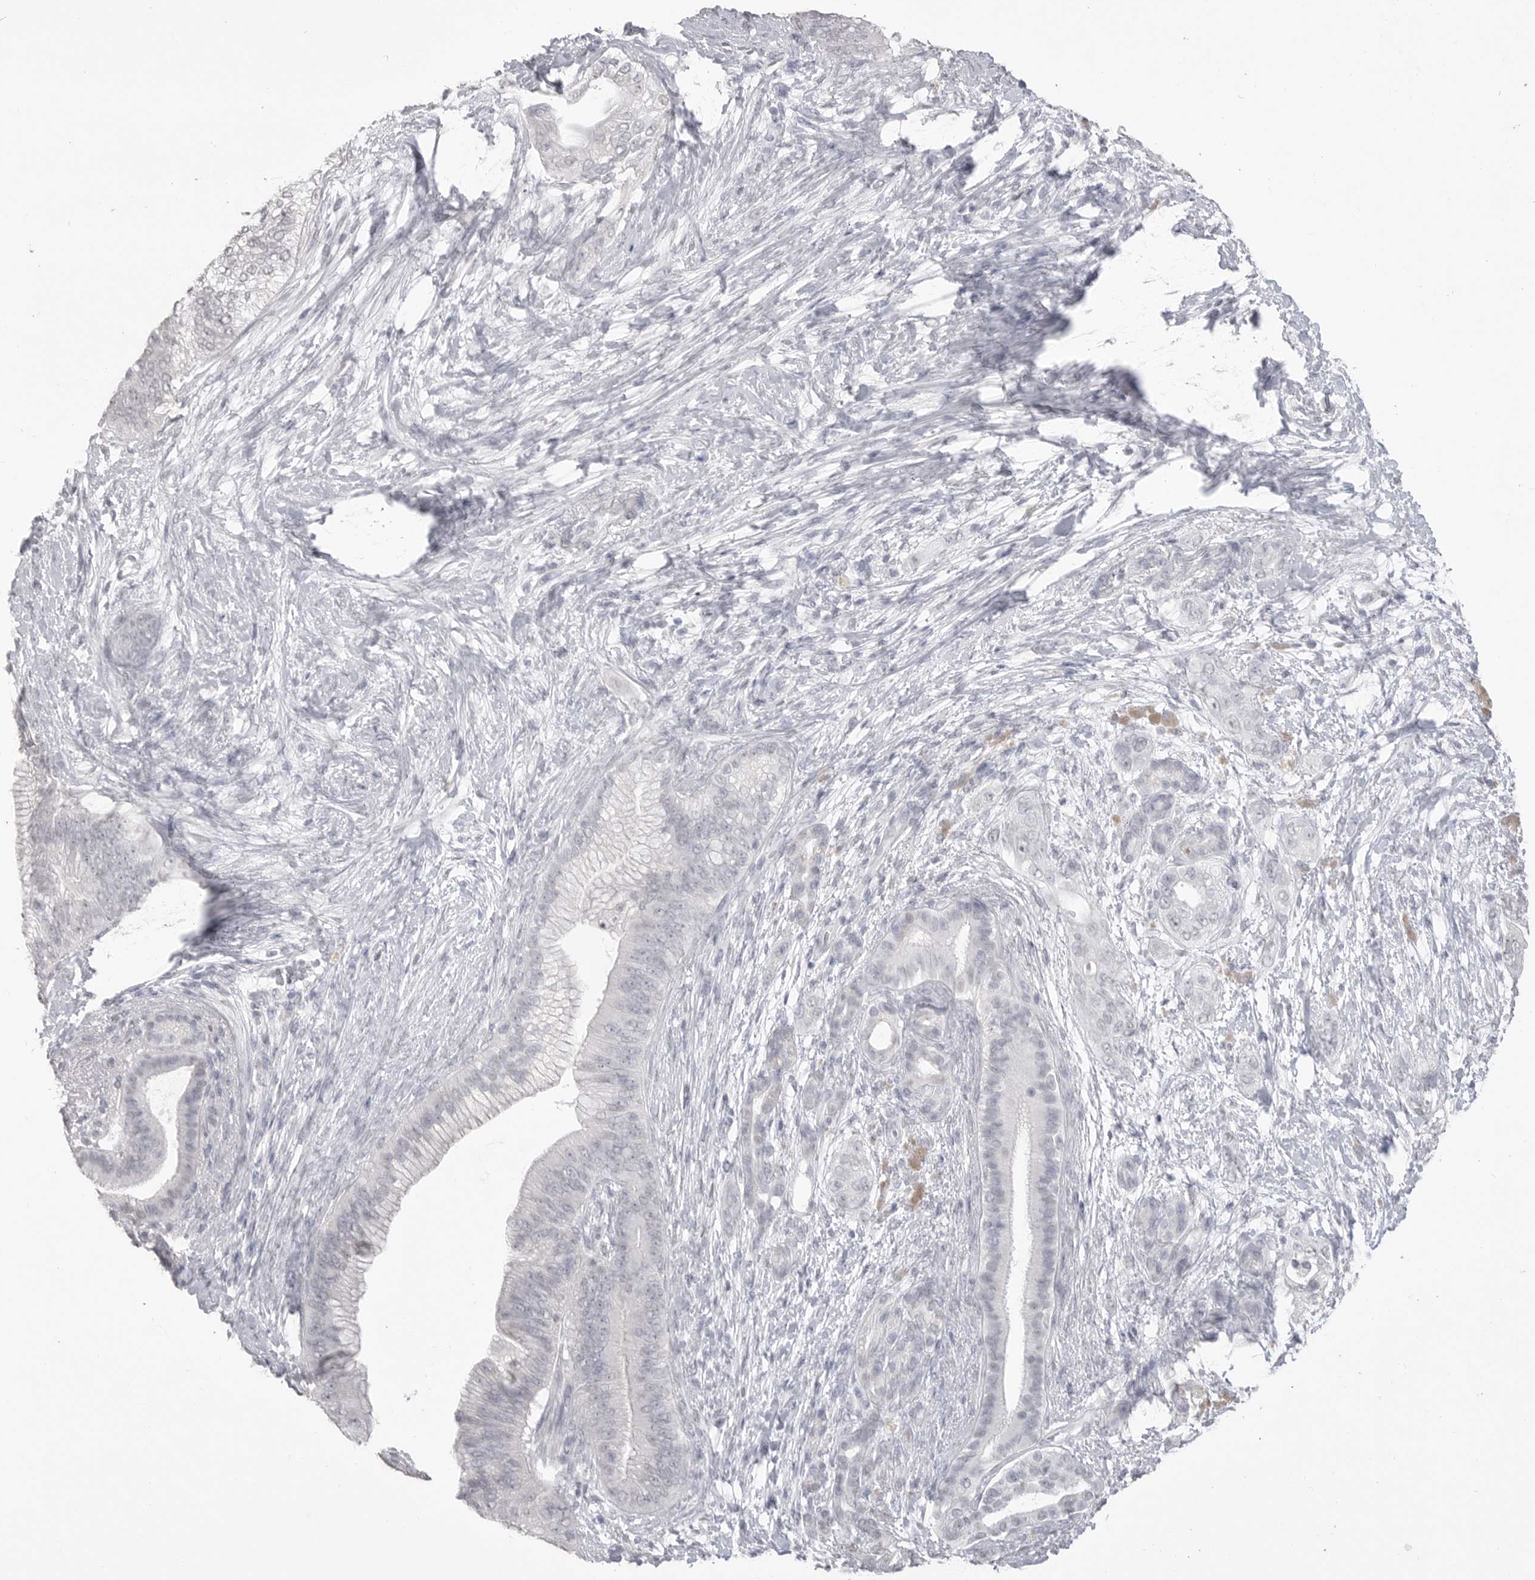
{"staining": {"intensity": "negative", "quantity": "none", "location": "none"}, "tissue": "pancreatic cancer", "cell_type": "Tumor cells", "image_type": "cancer", "snomed": [{"axis": "morphology", "description": "Adenocarcinoma, NOS"}, {"axis": "topography", "description": "Pancreas"}], "caption": "The histopathology image displays no significant expression in tumor cells of pancreatic cancer (adenocarcinoma). (Brightfield microscopy of DAB IHC at high magnification).", "gene": "ICAM5", "patient": {"sex": "male", "age": 53}}